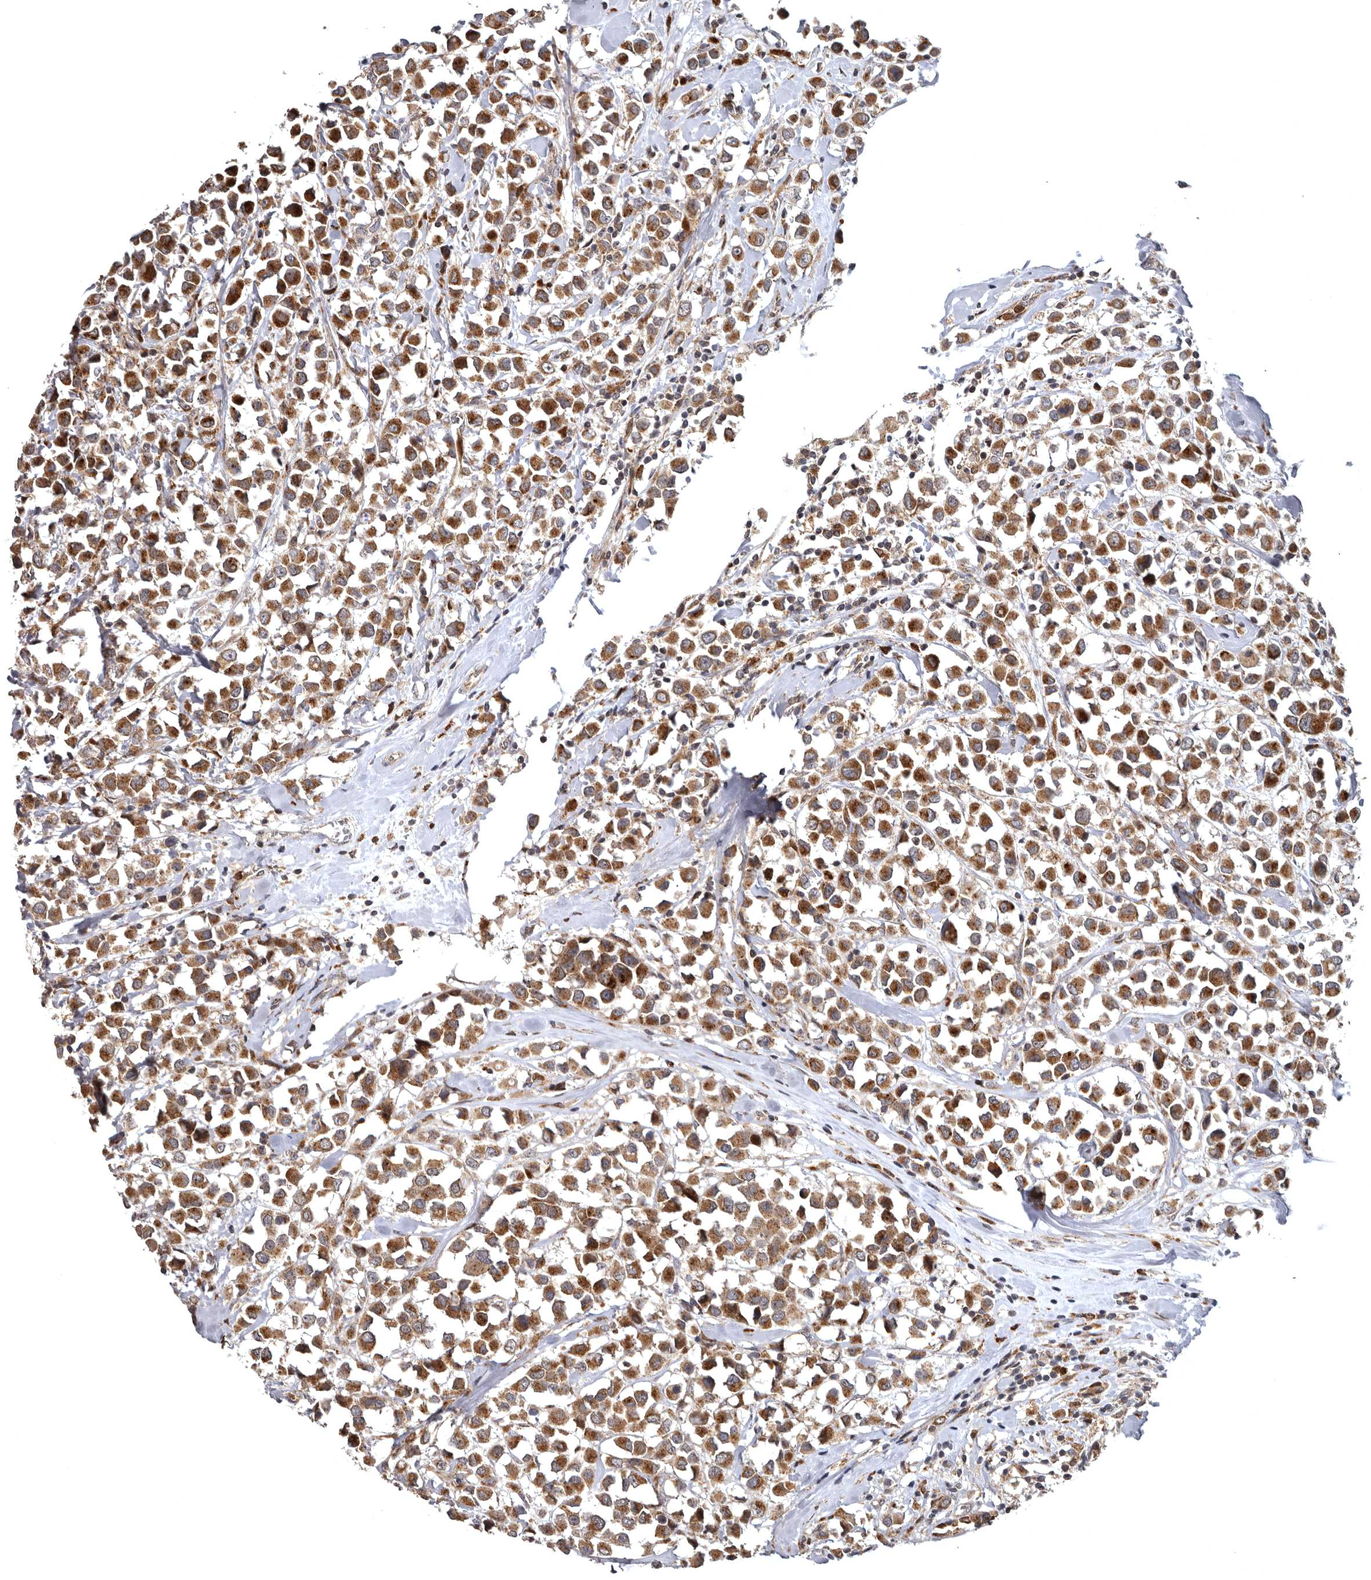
{"staining": {"intensity": "moderate", "quantity": ">75%", "location": "cytoplasmic/membranous"}, "tissue": "breast cancer", "cell_type": "Tumor cells", "image_type": "cancer", "snomed": [{"axis": "morphology", "description": "Duct carcinoma"}, {"axis": "topography", "description": "Breast"}], "caption": "Protein staining exhibits moderate cytoplasmic/membranous expression in approximately >75% of tumor cells in intraductal carcinoma (breast).", "gene": "FGFR4", "patient": {"sex": "female", "age": 61}}